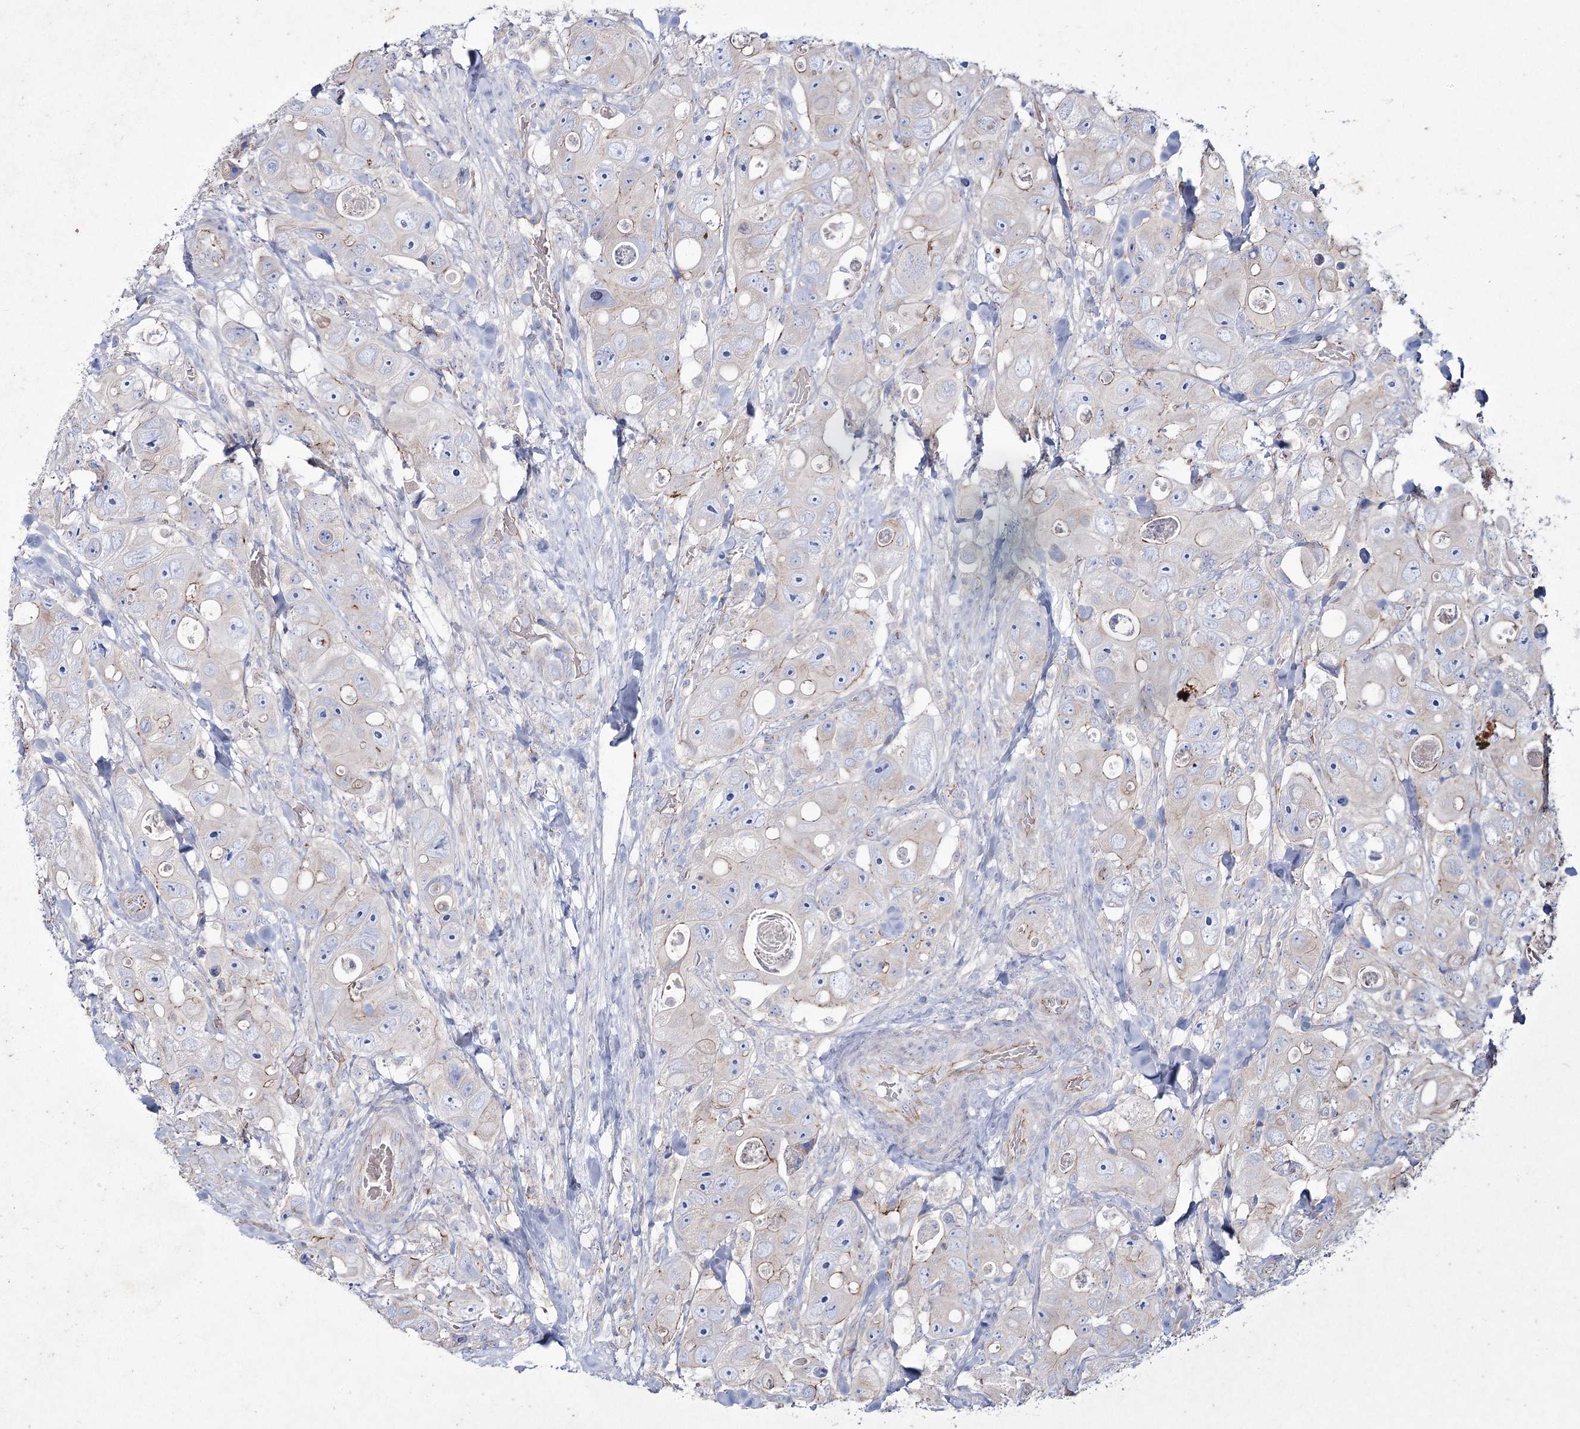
{"staining": {"intensity": "weak", "quantity": "<25%", "location": "cytoplasmic/membranous"}, "tissue": "colorectal cancer", "cell_type": "Tumor cells", "image_type": "cancer", "snomed": [{"axis": "morphology", "description": "Adenocarcinoma, NOS"}, {"axis": "topography", "description": "Colon"}], "caption": "An IHC micrograph of colorectal cancer is shown. There is no staining in tumor cells of colorectal cancer. Nuclei are stained in blue.", "gene": "LDLRAD3", "patient": {"sex": "female", "age": 46}}